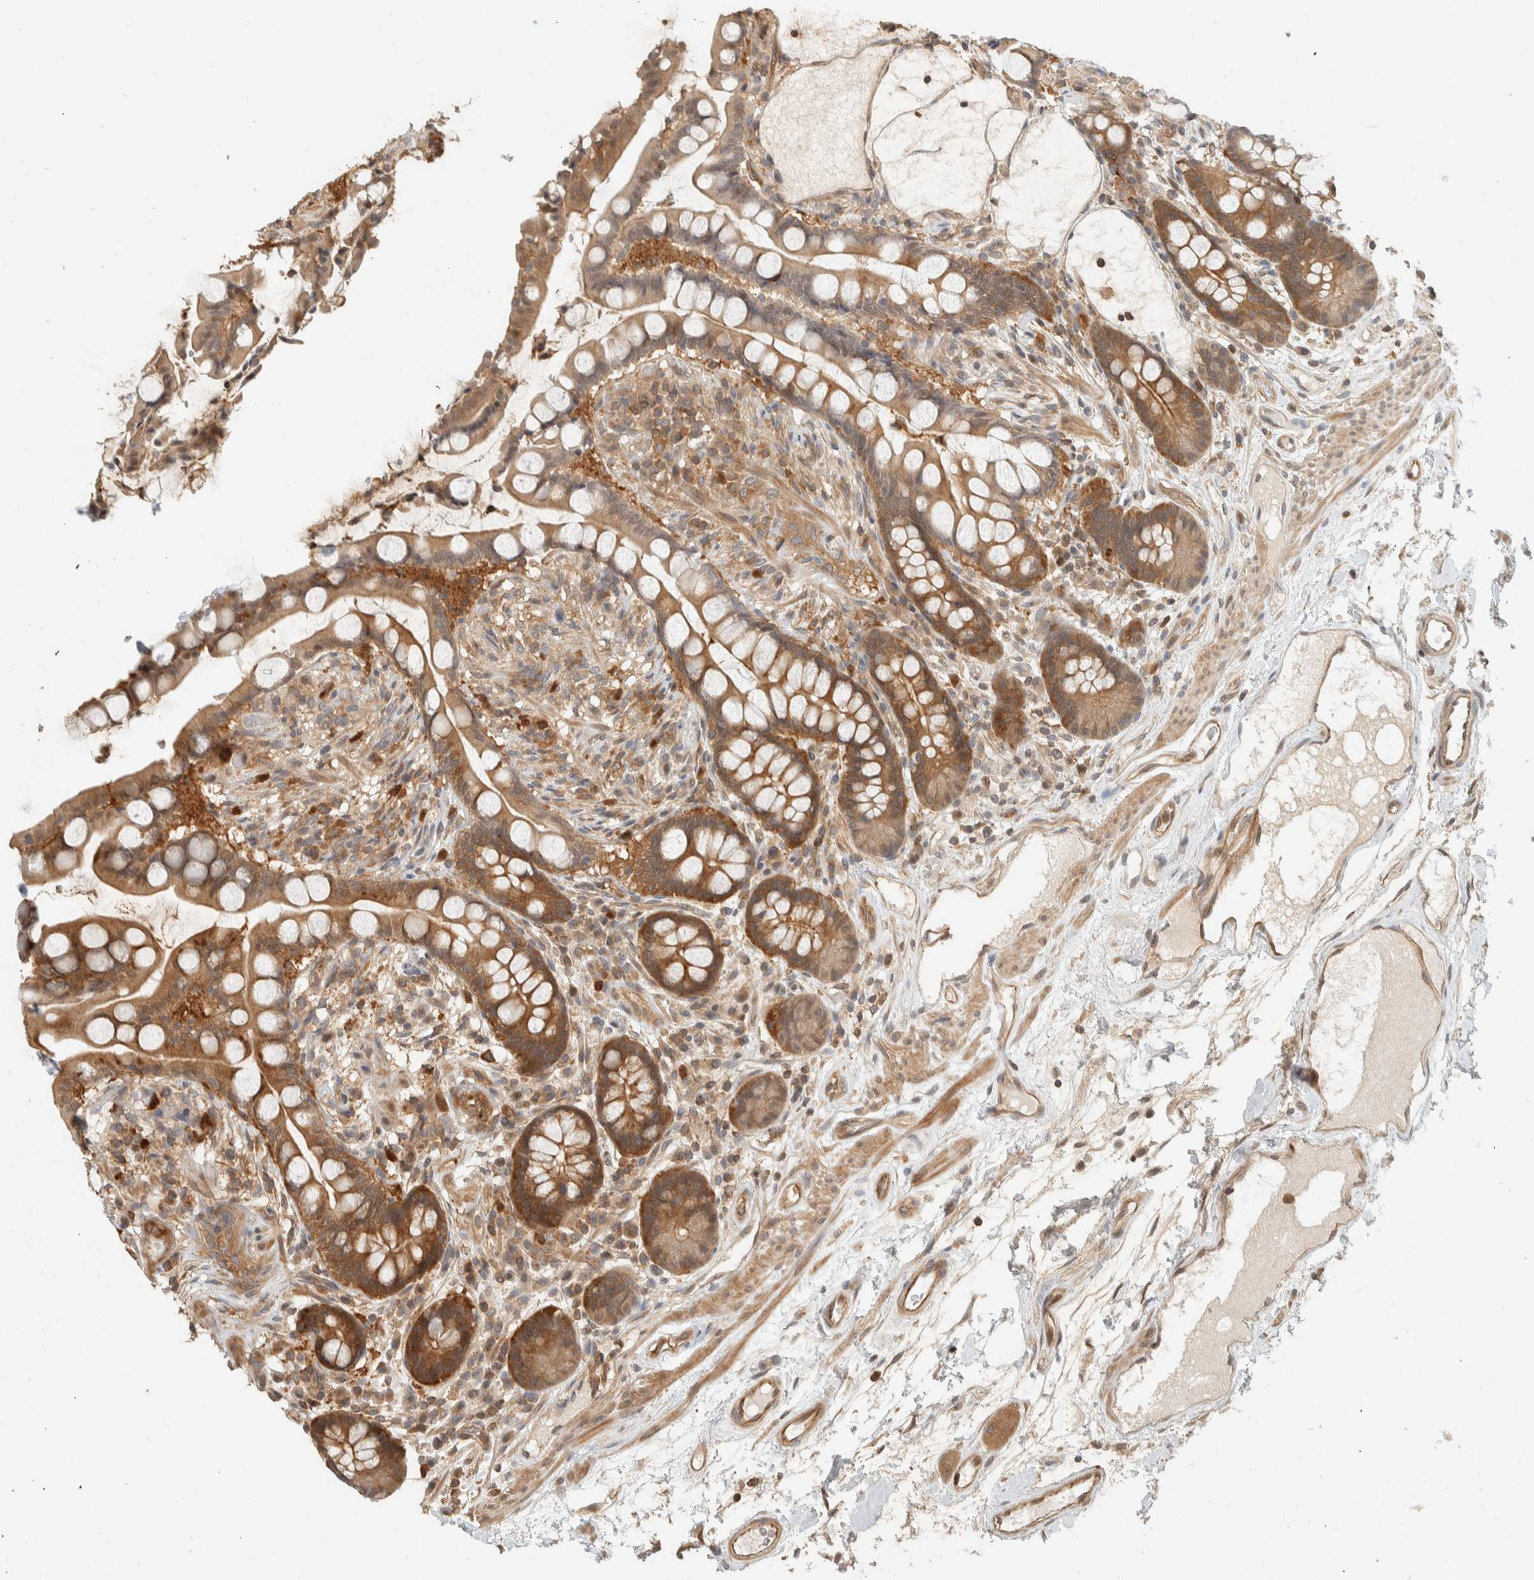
{"staining": {"intensity": "weak", "quantity": ">75%", "location": "cytoplasmic/membranous"}, "tissue": "colon", "cell_type": "Endothelial cells", "image_type": "normal", "snomed": [{"axis": "morphology", "description": "Normal tissue, NOS"}, {"axis": "topography", "description": "Colon"}], "caption": "Immunohistochemistry (IHC) (DAB) staining of benign human colon demonstrates weak cytoplasmic/membranous protein staining in approximately >75% of endothelial cells. The staining is performed using DAB (3,3'-diaminobenzidine) brown chromogen to label protein expression. The nuclei are counter-stained blue using hematoxylin.", "gene": "ADSS2", "patient": {"sex": "male", "age": 73}}